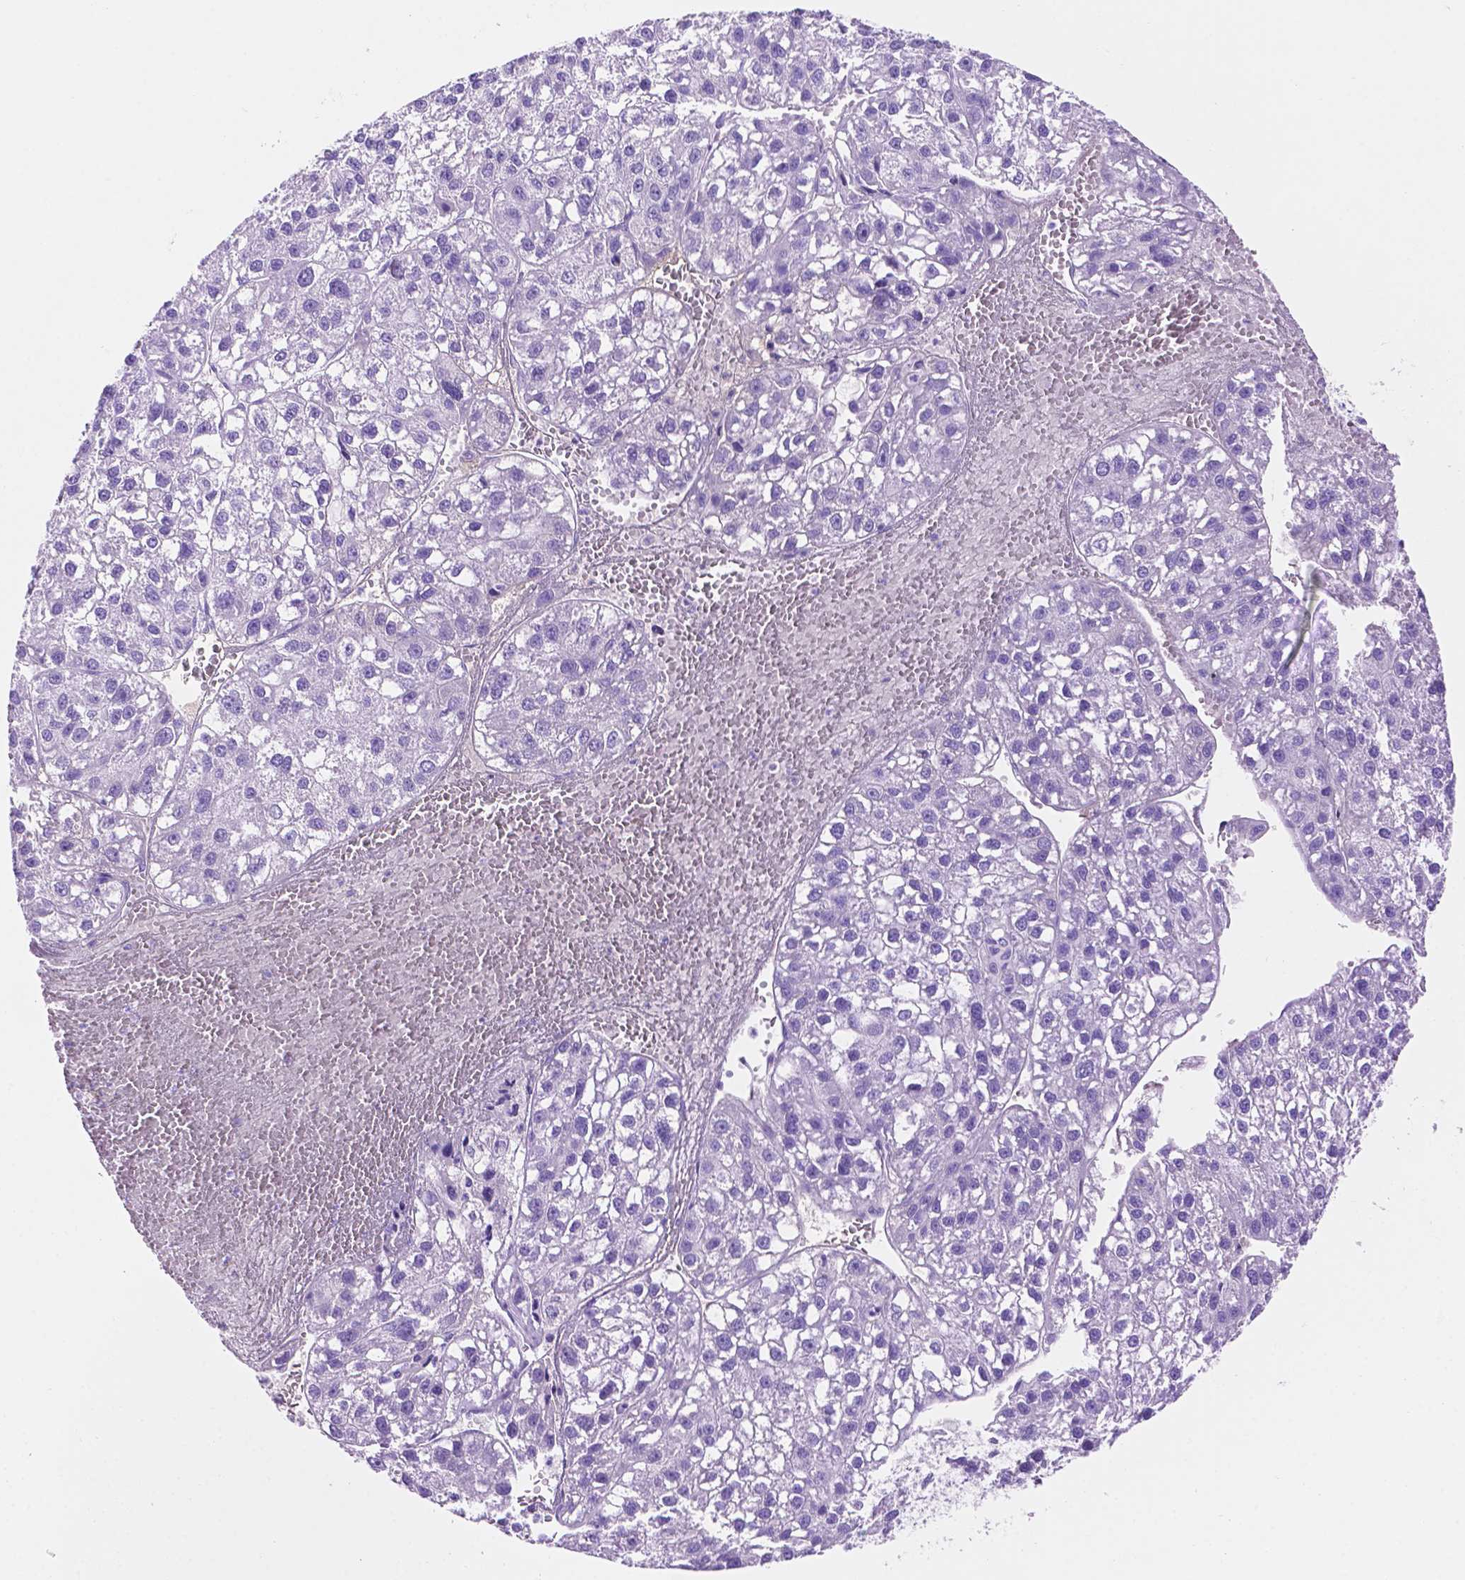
{"staining": {"intensity": "negative", "quantity": "none", "location": "none"}, "tissue": "liver cancer", "cell_type": "Tumor cells", "image_type": "cancer", "snomed": [{"axis": "morphology", "description": "Carcinoma, Hepatocellular, NOS"}, {"axis": "topography", "description": "Liver"}], "caption": "IHC histopathology image of human liver cancer (hepatocellular carcinoma) stained for a protein (brown), which demonstrates no staining in tumor cells.", "gene": "FOXB2", "patient": {"sex": "female", "age": 70}}